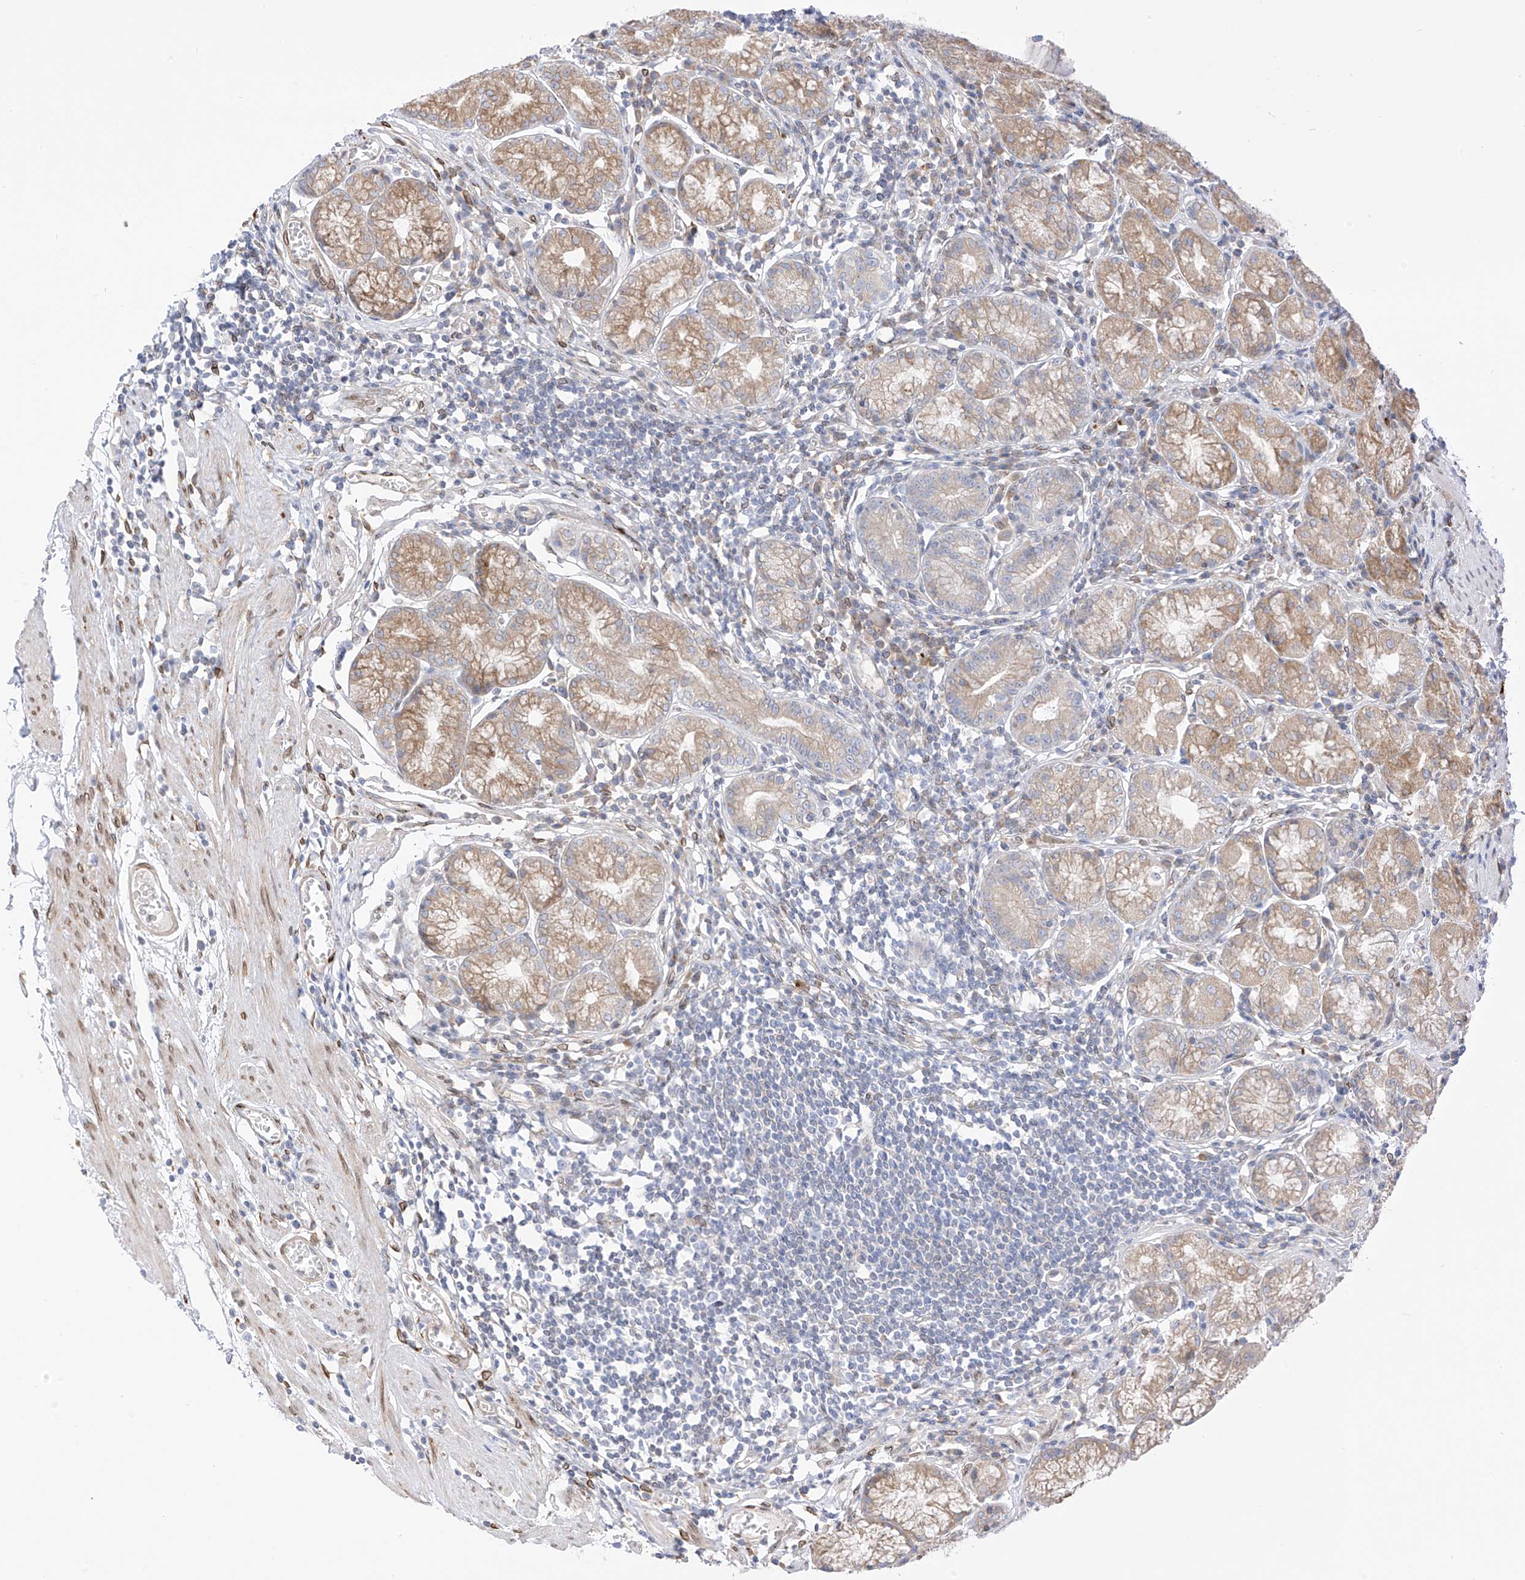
{"staining": {"intensity": "moderate", "quantity": ">75%", "location": "cytoplasmic/membranous"}, "tissue": "stomach", "cell_type": "Glandular cells", "image_type": "normal", "snomed": [{"axis": "morphology", "description": "Normal tissue, NOS"}, {"axis": "topography", "description": "Stomach"}], "caption": "DAB immunohistochemical staining of normal stomach exhibits moderate cytoplasmic/membranous protein expression in approximately >75% of glandular cells. The protein is shown in brown color, while the nuclei are stained blue.", "gene": "PCYOX1", "patient": {"sex": "male", "age": 55}}